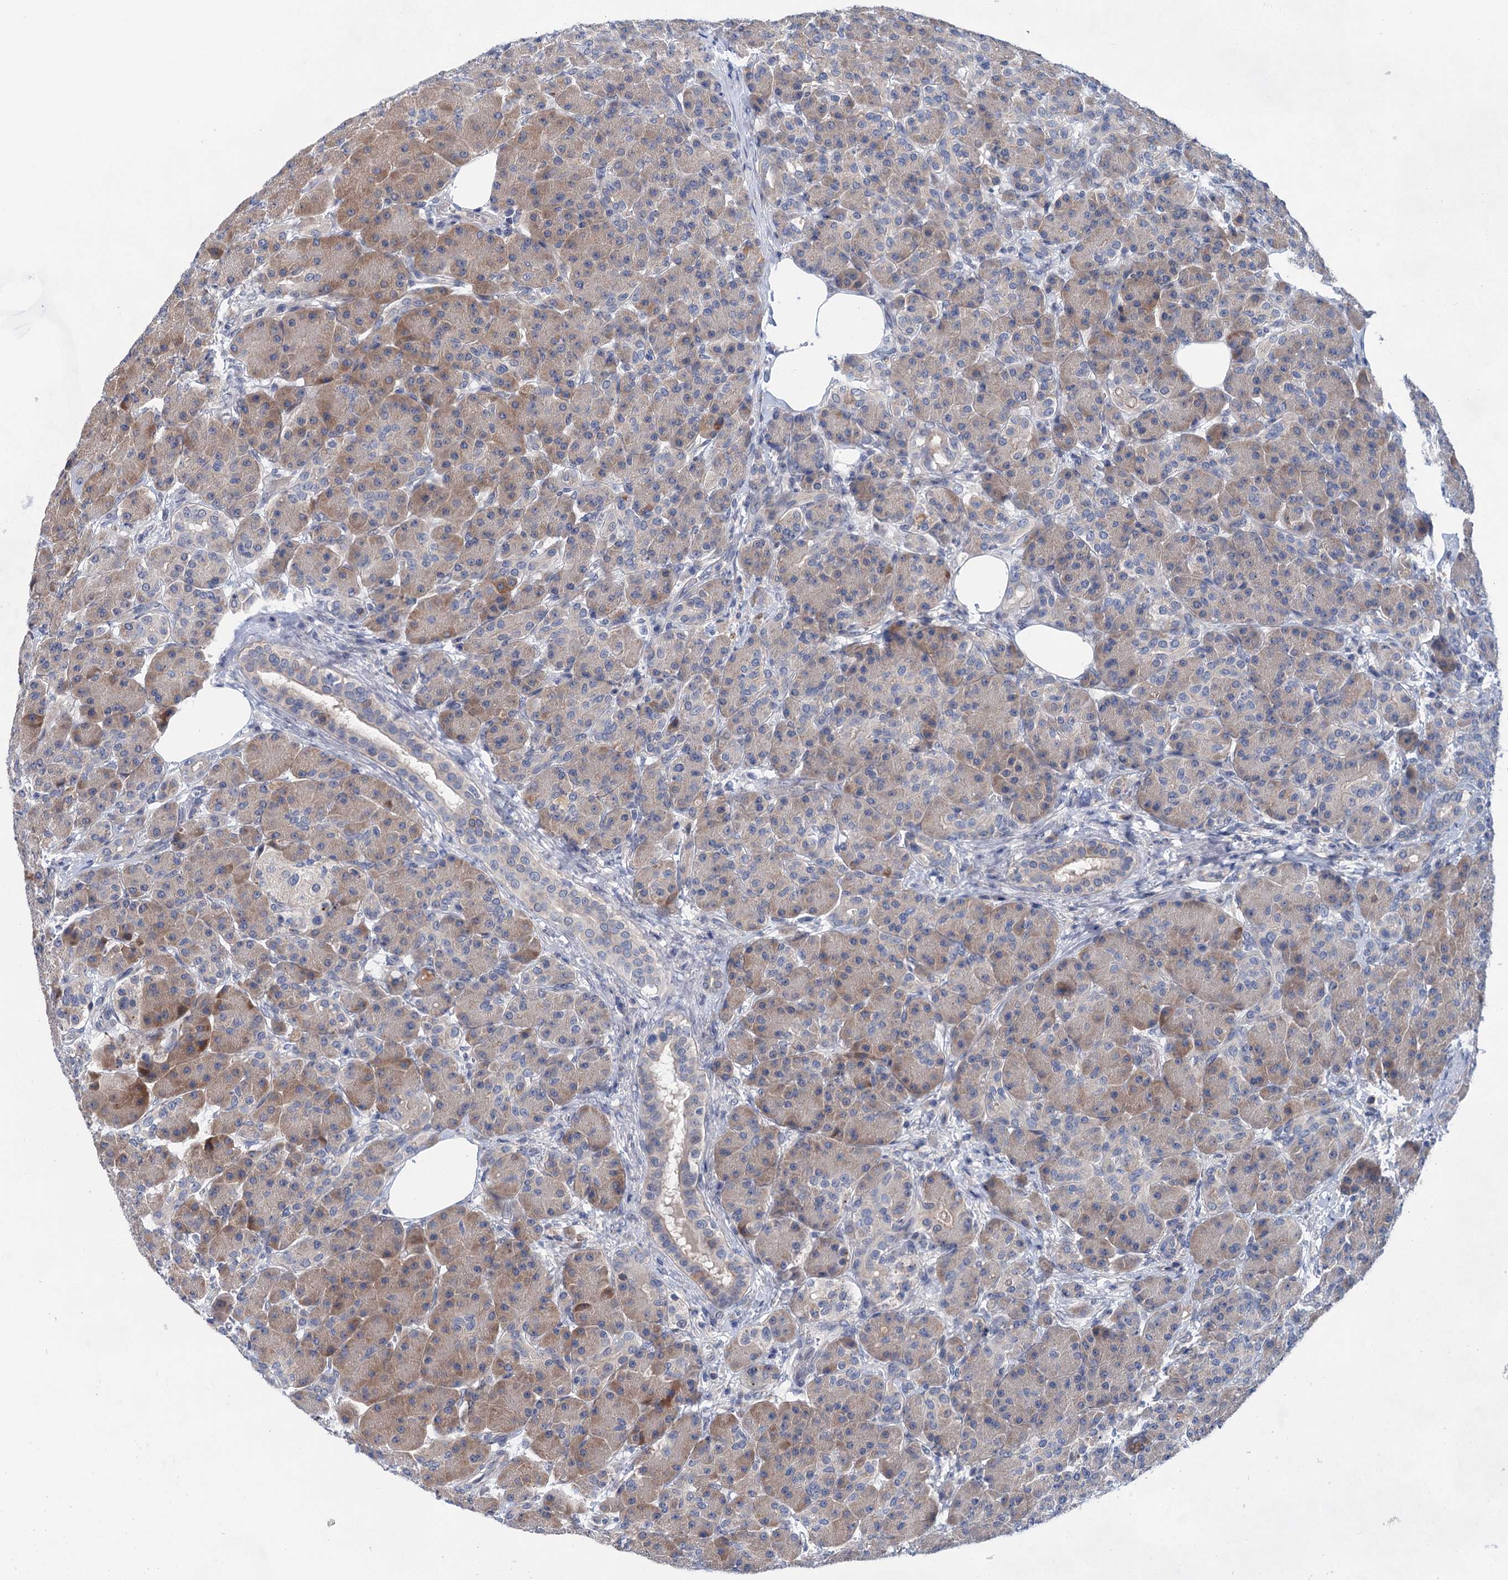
{"staining": {"intensity": "moderate", "quantity": "25%-75%", "location": "cytoplasmic/membranous"}, "tissue": "pancreas", "cell_type": "Exocrine glandular cells", "image_type": "normal", "snomed": [{"axis": "morphology", "description": "Normal tissue, NOS"}, {"axis": "topography", "description": "Pancreas"}], "caption": "Unremarkable pancreas reveals moderate cytoplasmic/membranous staining in about 25%-75% of exocrine glandular cells, visualized by immunohistochemistry. The staining is performed using DAB brown chromogen to label protein expression. The nuclei are counter-stained blue using hematoxylin.", "gene": "MORN3", "patient": {"sex": "male", "age": 63}}